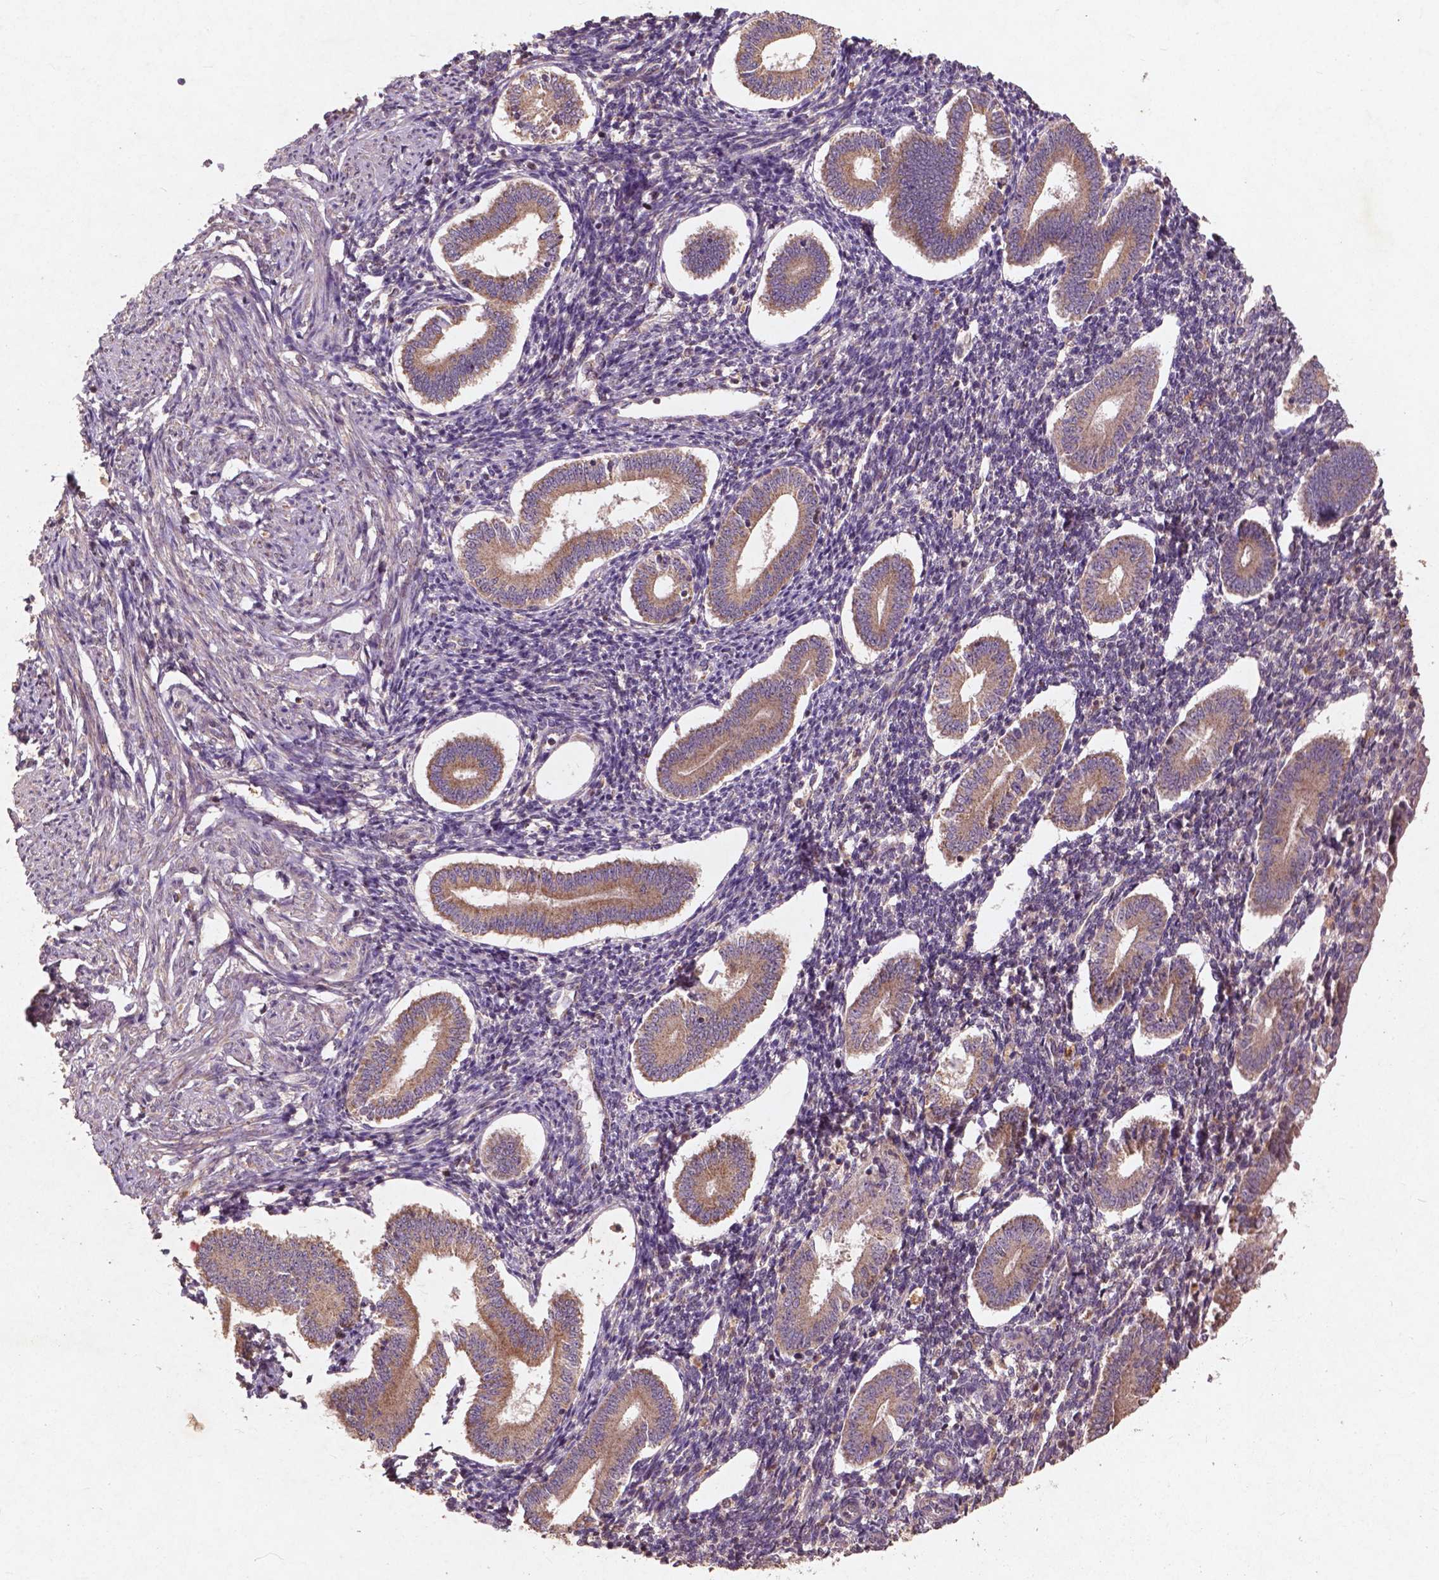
{"staining": {"intensity": "negative", "quantity": "none", "location": "none"}, "tissue": "endometrium", "cell_type": "Cells in endometrial stroma", "image_type": "normal", "snomed": [{"axis": "morphology", "description": "Normal tissue, NOS"}, {"axis": "topography", "description": "Endometrium"}], "caption": "DAB immunohistochemical staining of unremarkable endometrium exhibits no significant expression in cells in endometrial stroma.", "gene": "ST6GALNAC5", "patient": {"sex": "female", "age": 40}}